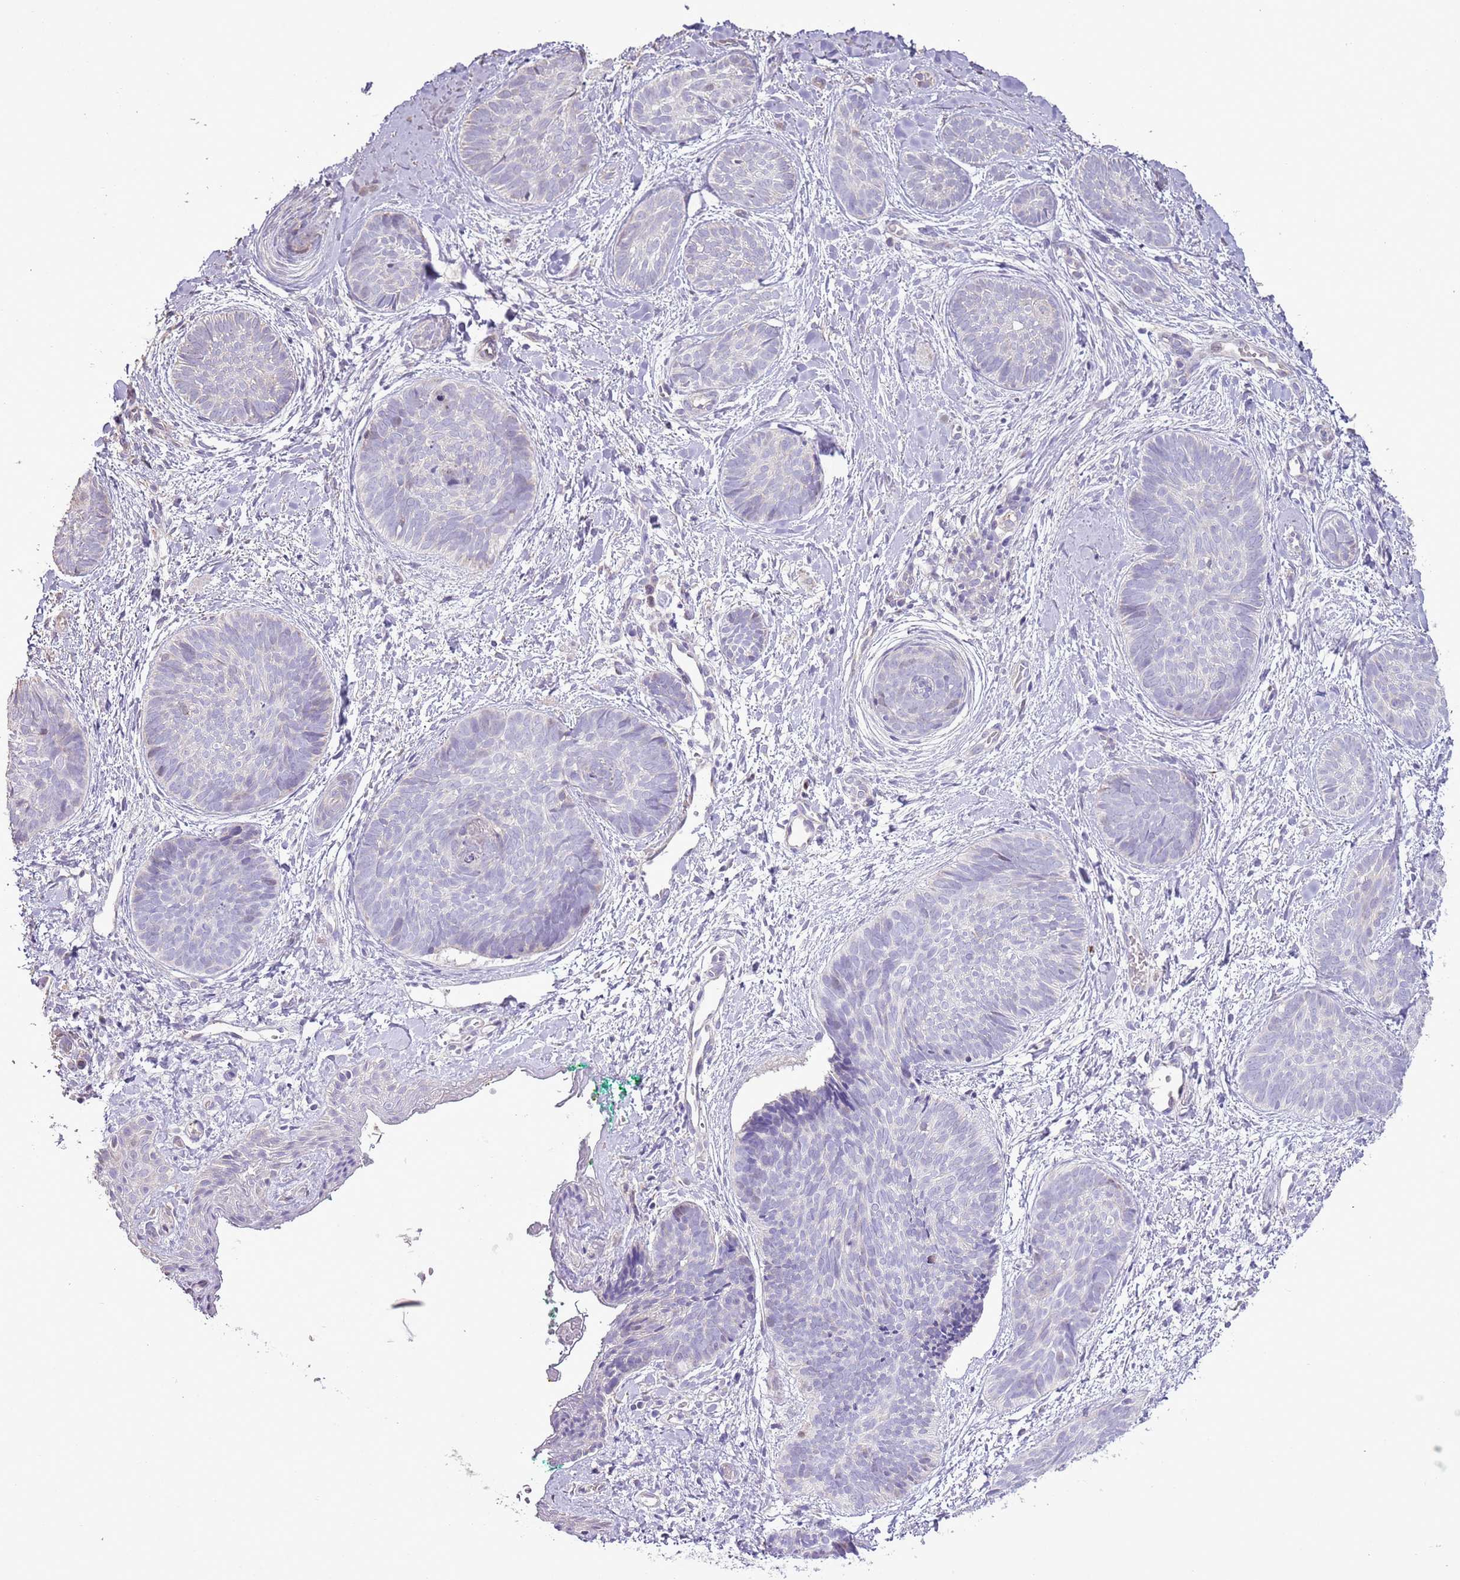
{"staining": {"intensity": "negative", "quantity": "none", "location": "none"}, "tissue": "skin cancer", "cell_type": "Tumor cells", "image_type": "cancer", "snomed": [{"axis": "morphology", "description": "Basal cell carcinoma"}, {"axis": "topography", "description": "Skin"}], "caption": "Immunohistochemical staining of skin cancer (basal cell carcinoma) demonstrates no significant staining in tumor cells.", "gene": "GMNN", "patient": {"sex": "female", "age": 81}}